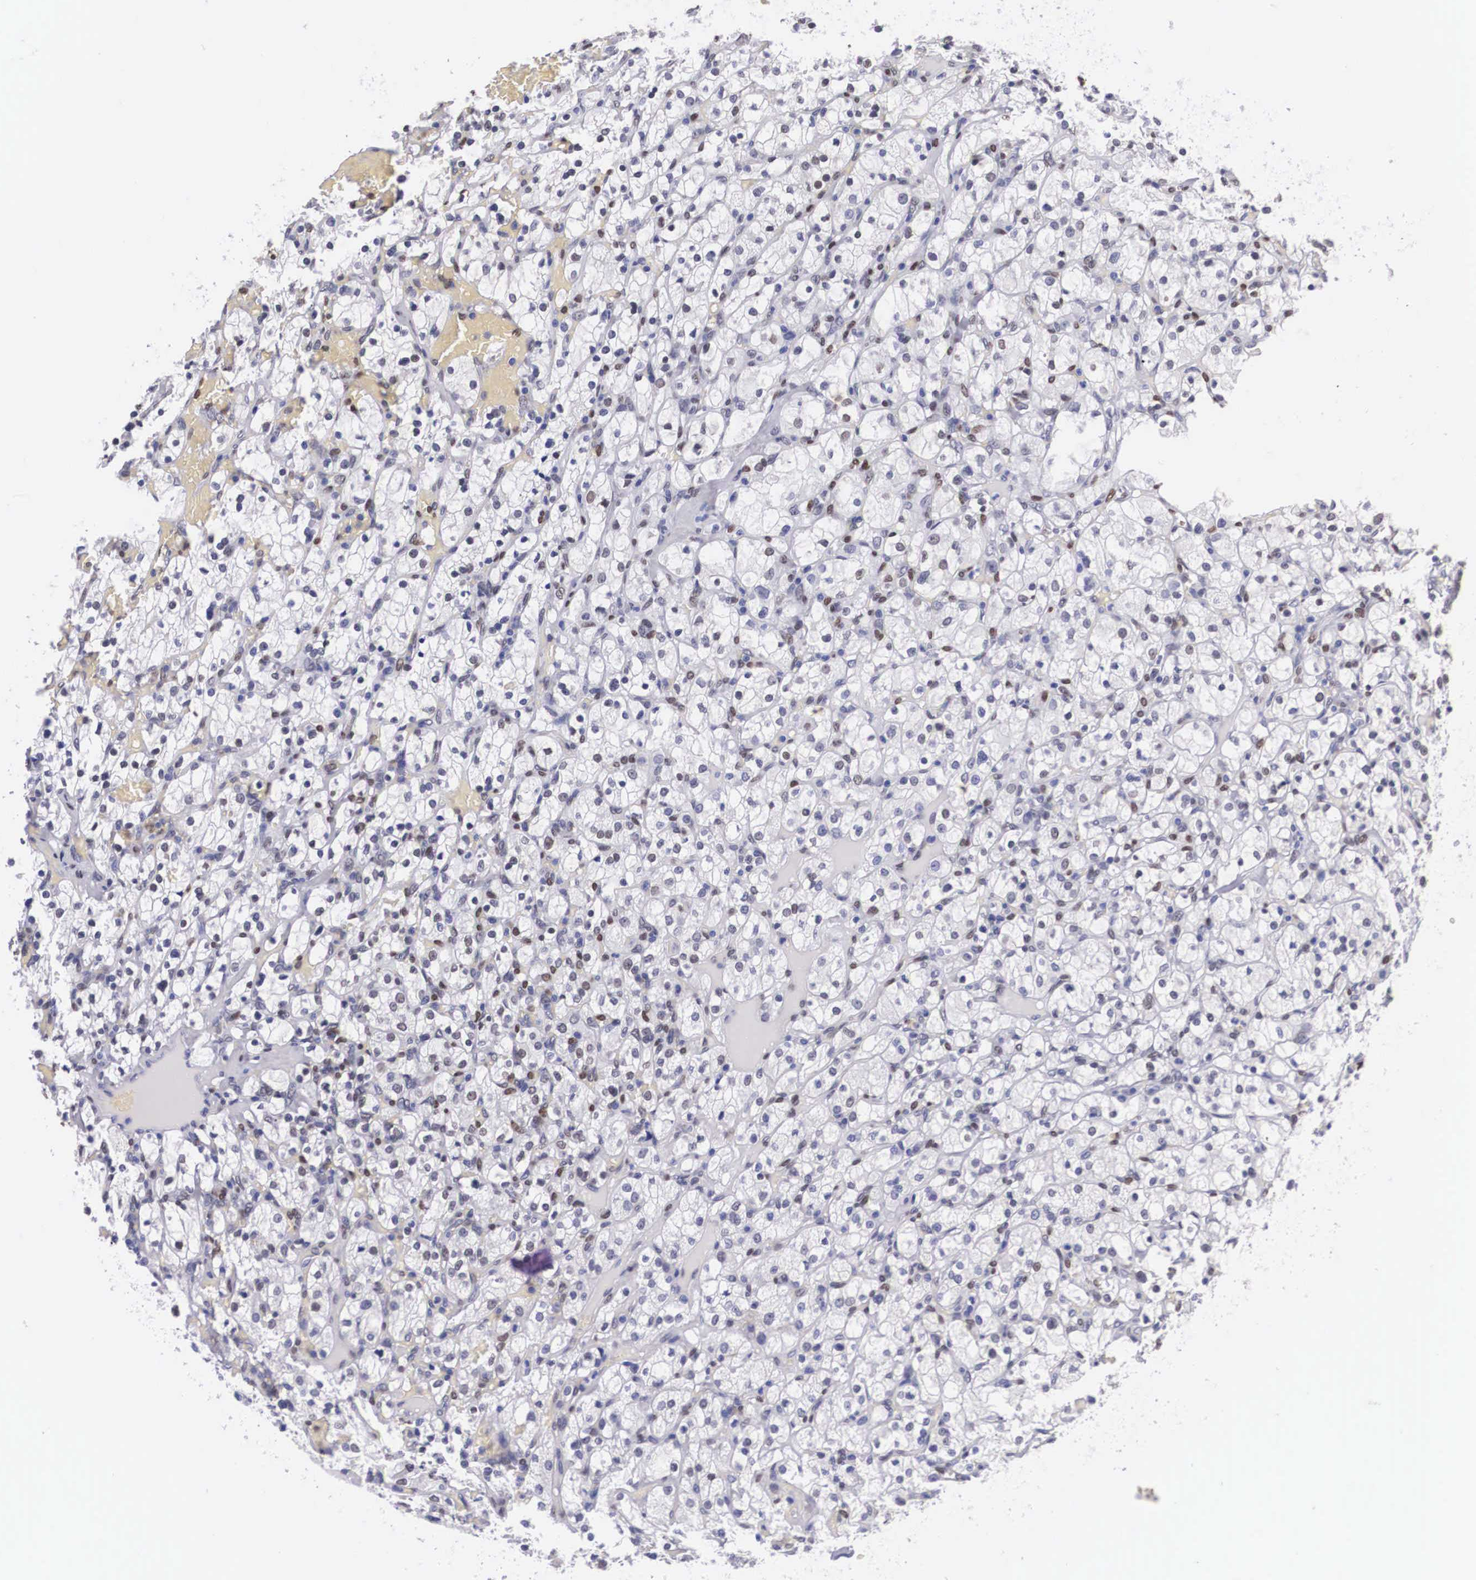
{"staining": {"intensity": "weak", "quantity": "25%-75%", "location": "nuclear"}, "tissue": "renal cancer", "cell_type": "Tumor cells", "image_type": "cancer", "snomed": [{"axis": "morphology", "description": "Adenocarcinoma, NOS"}, {"axis": "topography", "description": "Kidney"}], "caption": "Approximately 25%-75% of tumor cells in human renal cancer display weak nuclear protein staining as visualized by brown immunohistochemical staining.", "gene": "KHDRBS3", "patient": {"sex": "female", "age": 83}}